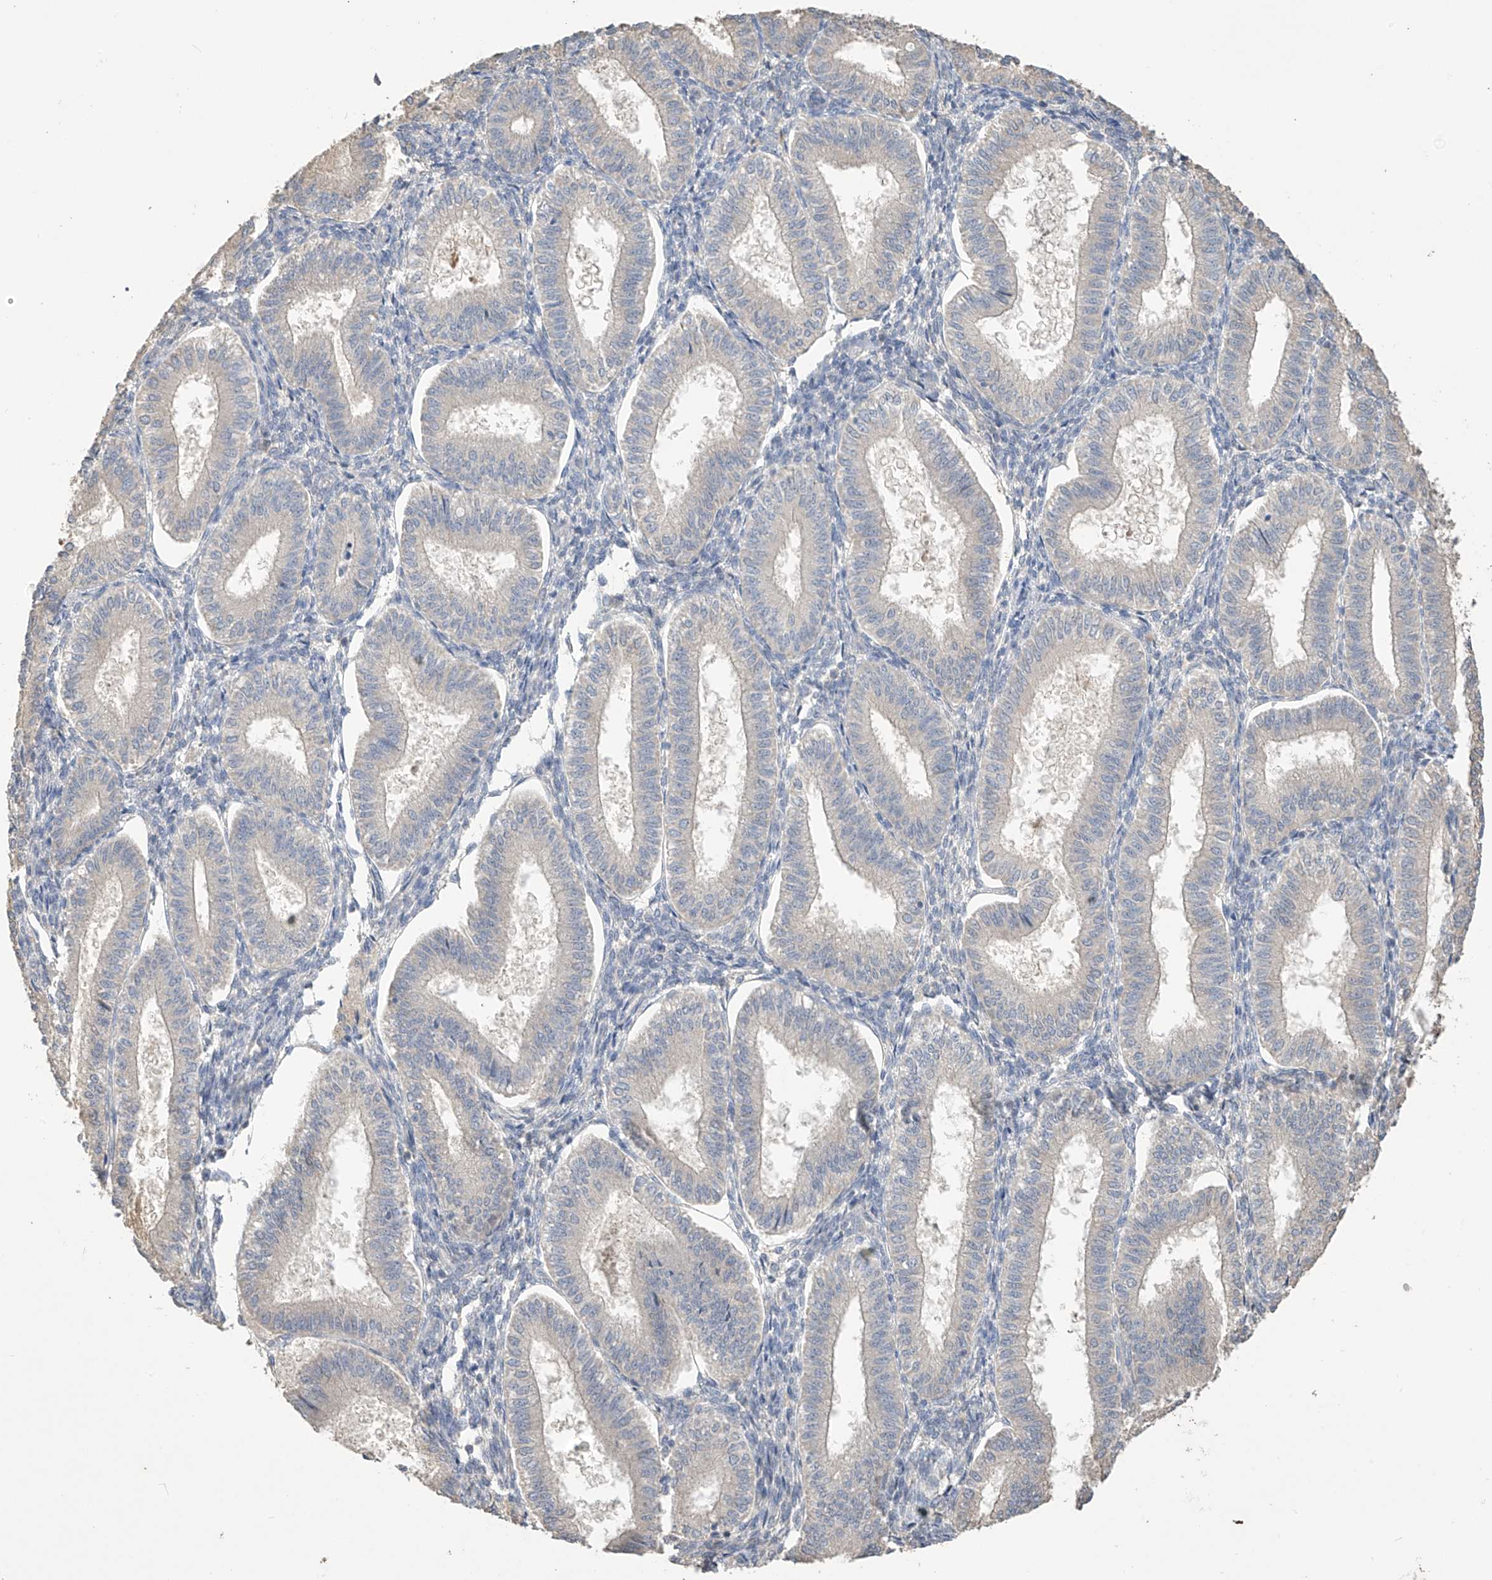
{"staining": {"intensity": "negative", "quantity": "none", "location": "none"}, "tissue": "endometrium", "cell_type": "Cells in endometrial stroma", "image_type": "normal", "snomed": [{"axis": "morphology", "description": "Normal tissue, NOS"}, {"axis": "topography", "description": "Endometrium"}], "caption": "Protein analysis of unremarkable endometrium exhibits no significant positivity in cells in endometrial stroma.", "gene": "SLFN14", "patient": {"sex": "female", "age": 39}}